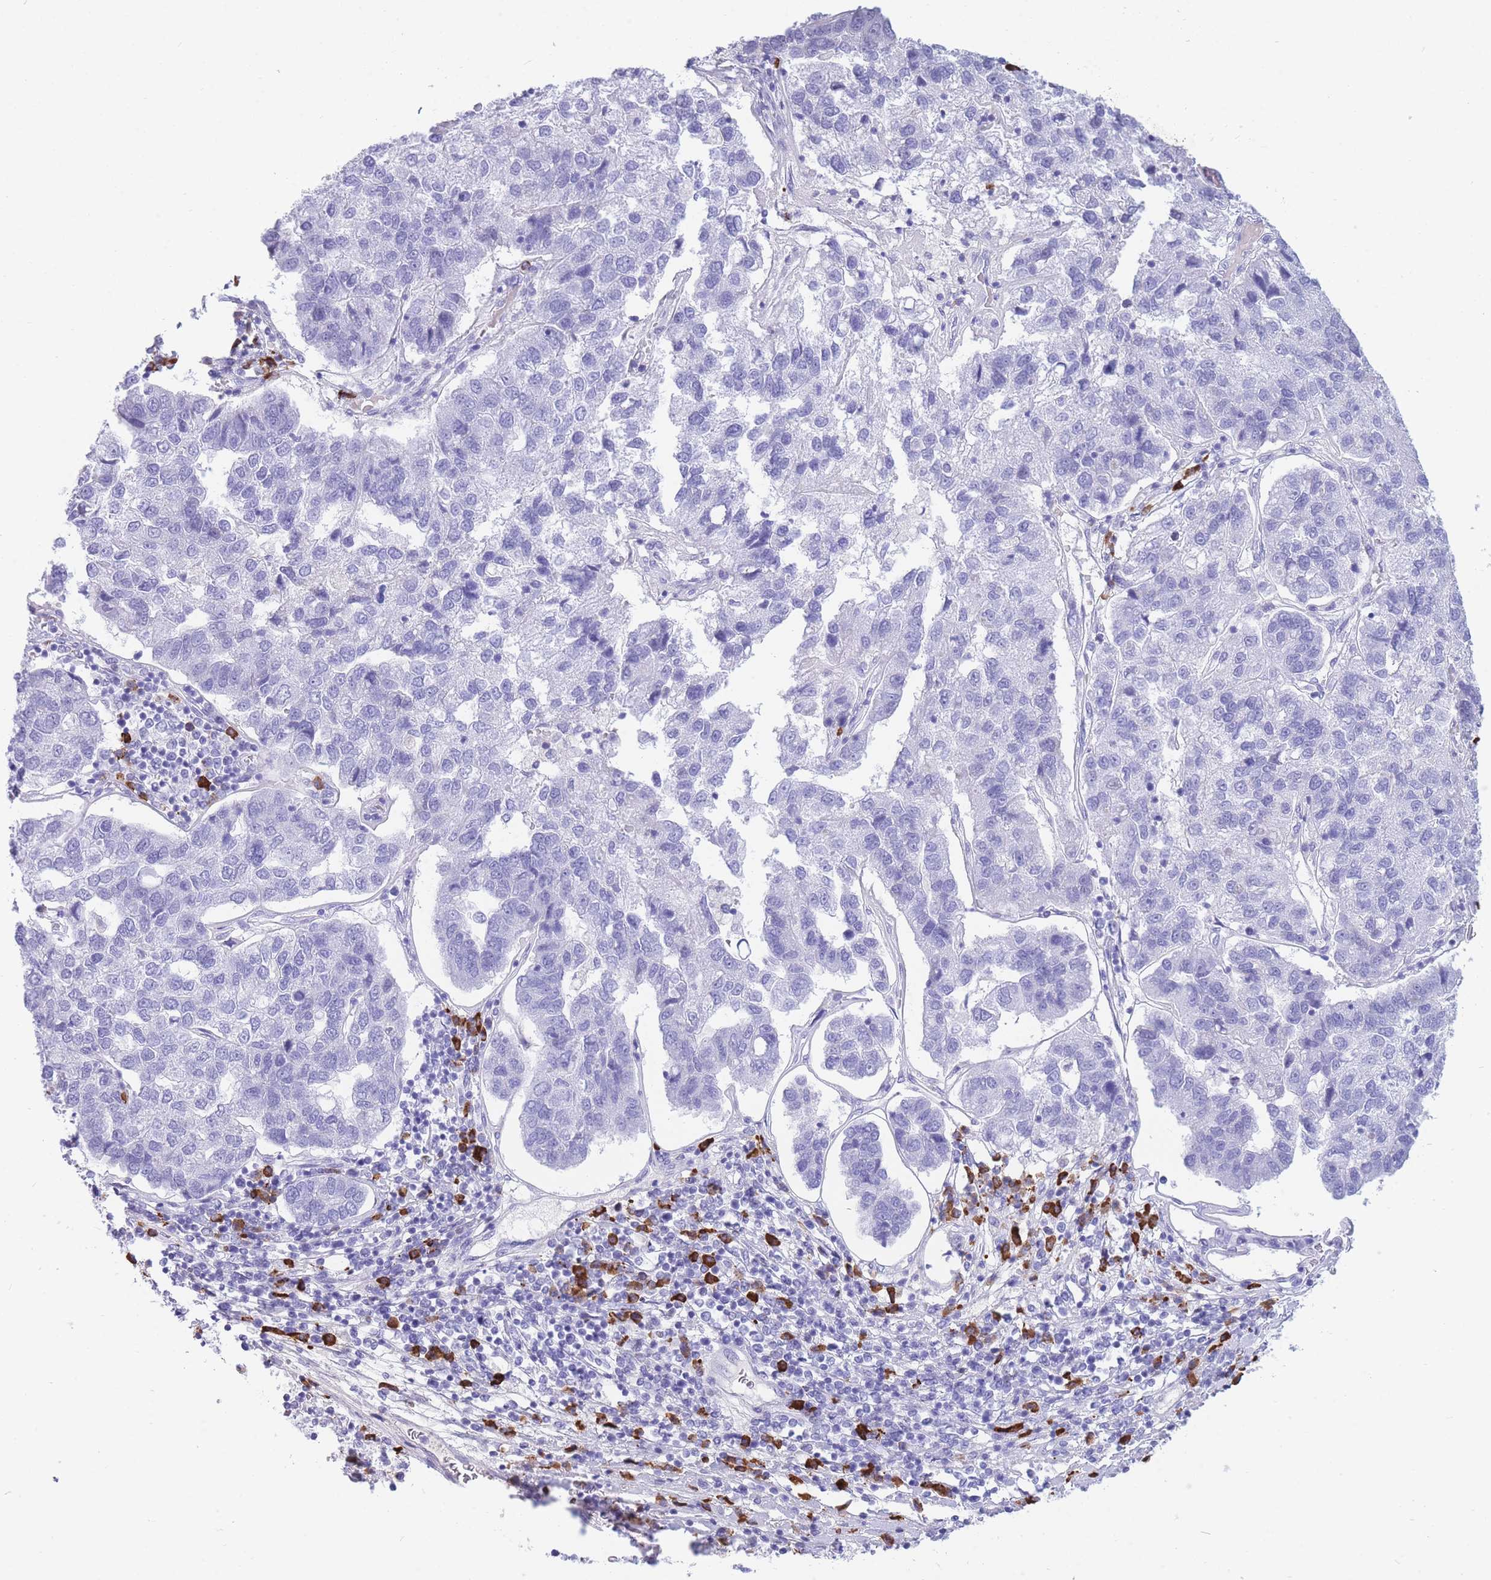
{"staining": {"intensity": "negative", "quantity": "none", "location": "none"}, "tissue": "pancreatic cancer", "cell_type": "Tumor cells", "image_type": "cancer", "snomed": [{"axis": "morphology", "description": "Adenocarcinoma, NOS"}, {"axis": "topography", "description": "Pancreas"}], "caption": "This image is of pancreatic cancer (adenocarcinoma) stained with immunohistochemistry to label a protein in brown with the nuclei are counter-stained blue. There is no staining in tumor cells. The staining is performed using DAB (3,3'-diaminobenzidine) brown chromogen with nuclei counter-stained in using hematoxylin.", "gene": "ZFP62", "patient": {"sex": "female", "age": 61}}